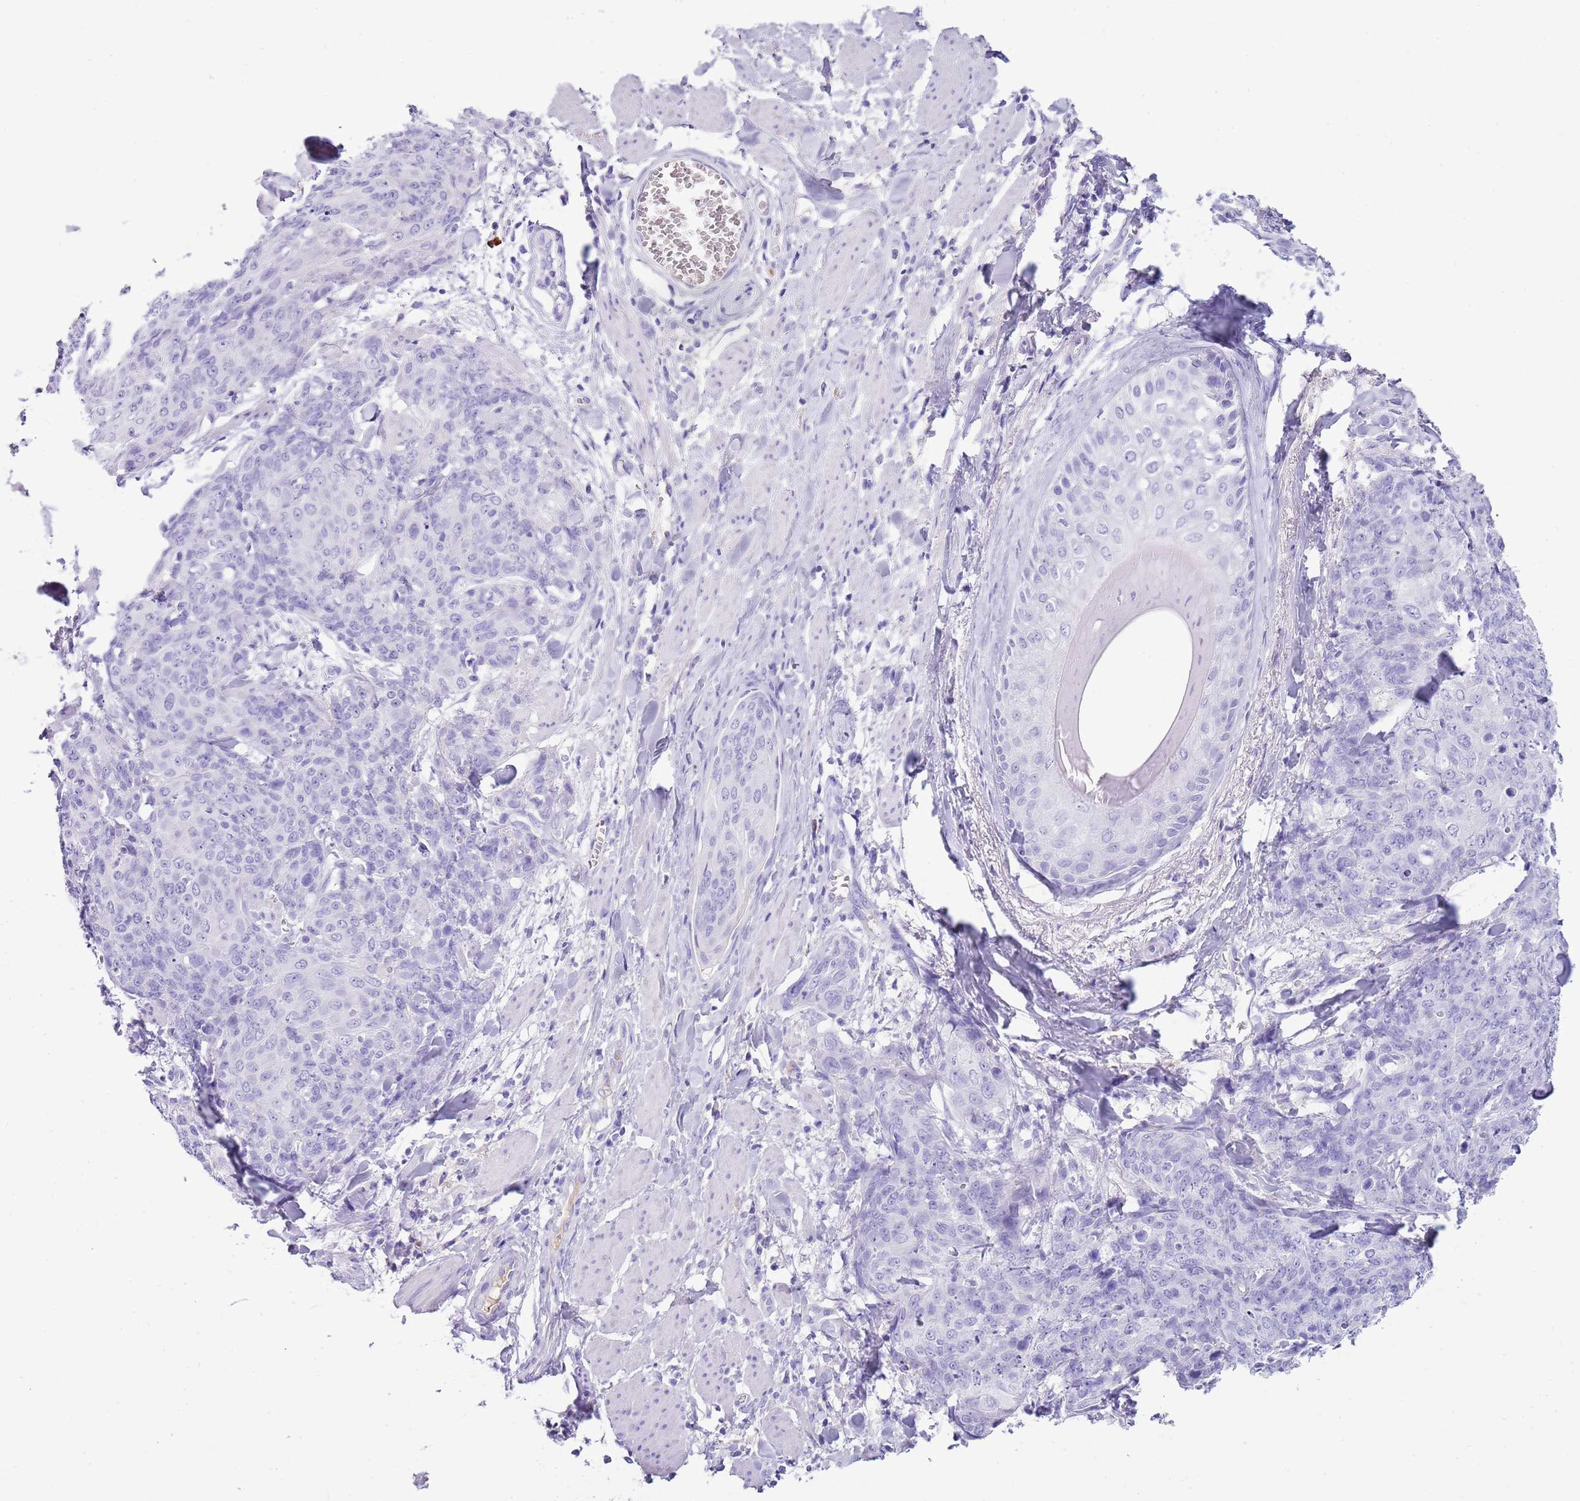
{"staining": {"intensity": "negative", "quantity": "none", "location": "none"}, "tissue": "skin cancer", "cell_type": "Tumor cells", "image_type": "cancer", "snomed": [{"axis": "morphology", "description": "Squamous cell carcinoma, NOS"}, {"axis": "topography", "description": "Skin"}, {"axis": "topography", "description": "Vulva"}], "caption": "A histopathology image of skin cancer (squamous cell carcinoma) stained for a protein demonstrates no brown staining in tumor cells.", "gene": "IGKV3D-11", "patient": {"sex": "female", "age": 85}}